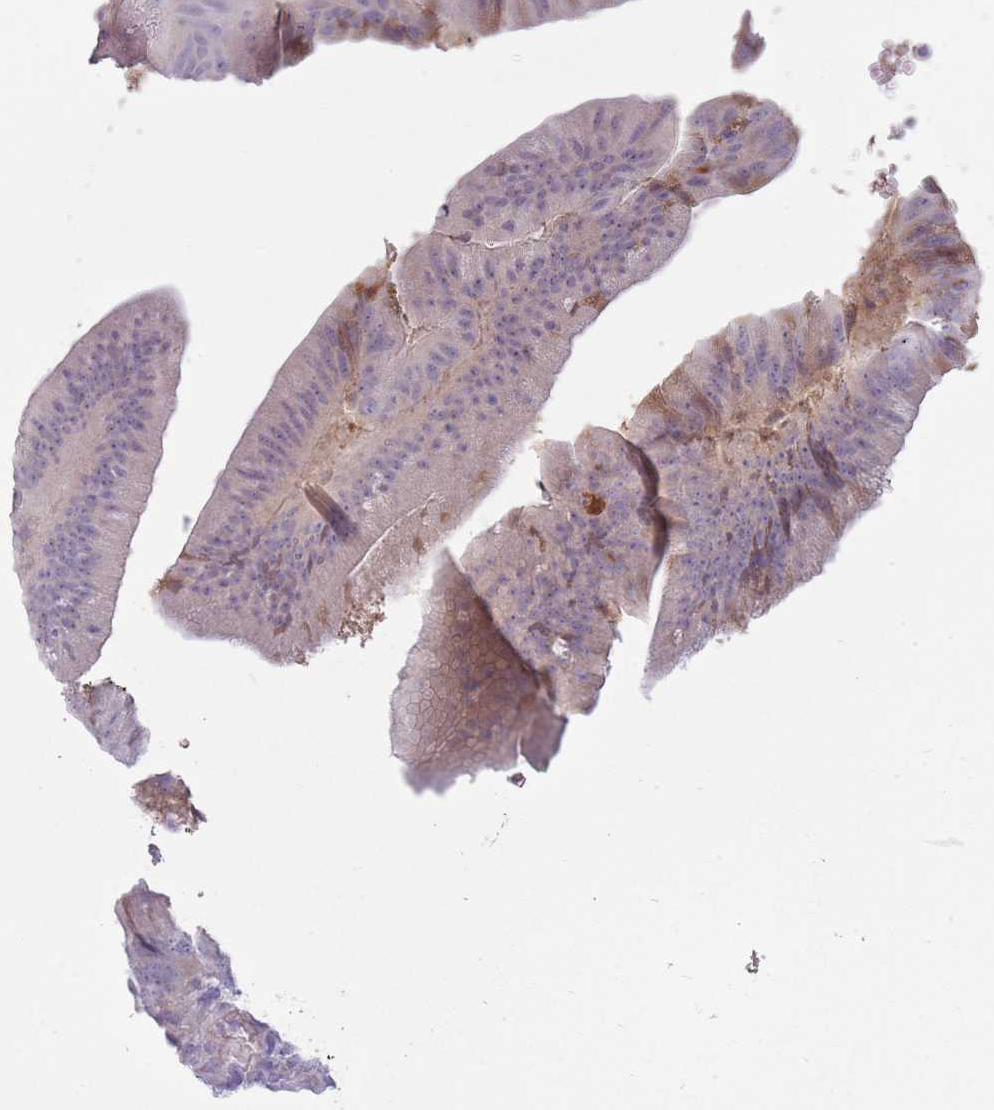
{"staining": {"intensity": "moderate", "quantity": "<25%", "location": "cytoplasmic/membranous"}, "tissue": "colorectal cancer", "cell_type": "Tumor cells", "image_type": "cancer", "snomed": [{"axis": "morphology", "description": "Adenocarcinoma, NOS"}, {"axis": "topography", "description": "Colon"}], "caption": "Colorectal cancer stained for a protein displays moderate cytoplasmic/membranous positivity in tumor cells. (Stains: DAB in brown, nuclei in blue, Microscopy: brightfield microscopy at high magnification).", "gene": "IGFL4", "patient": {"sex": "female", "age": 43}}